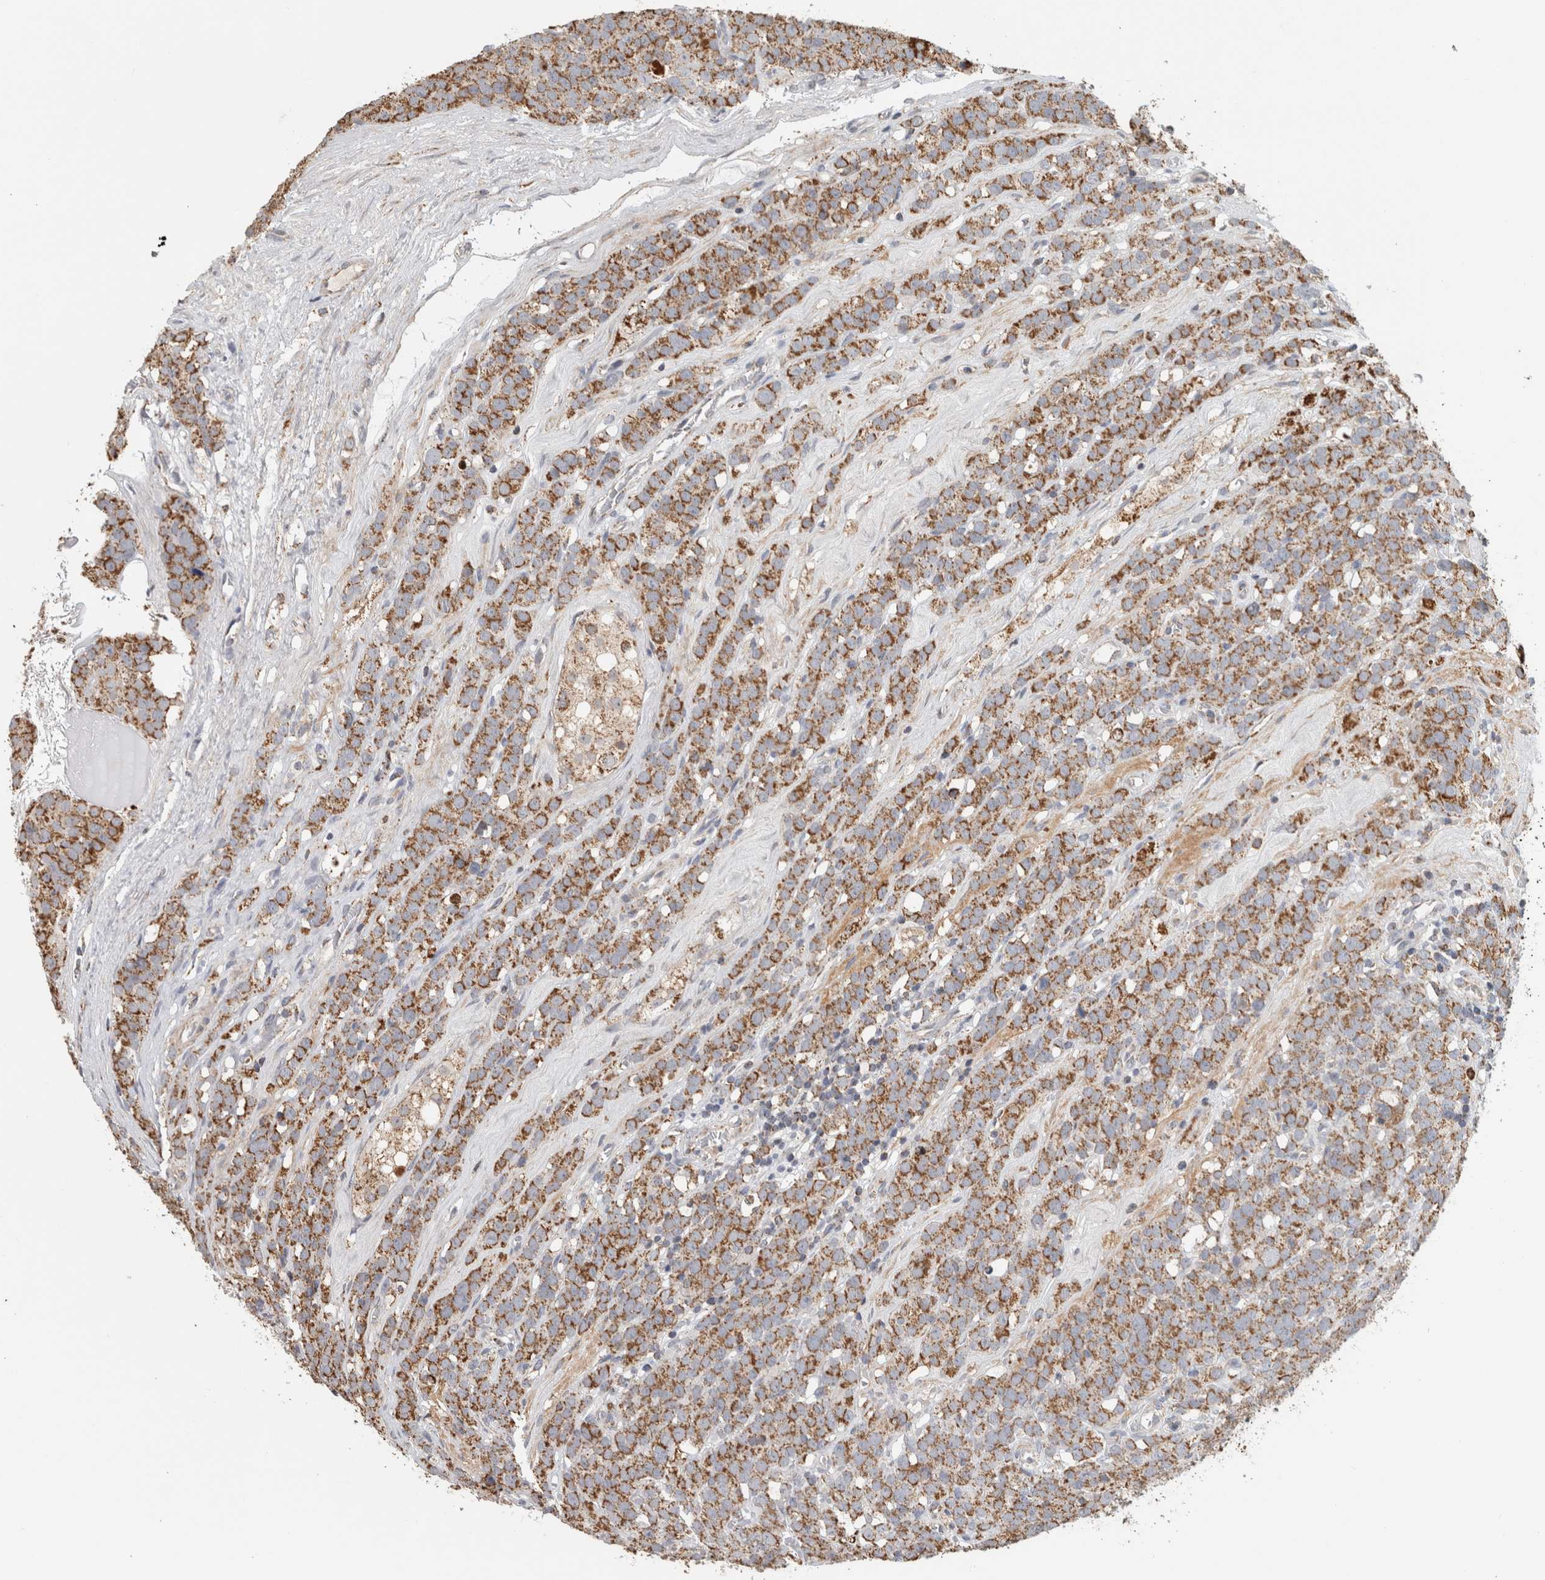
{"staining": {"intensity": "moderate", "quantity": ">75%", "location": "cytoplasmic/membranous"}, "tissue": "testis cancer", "cell_type": "Tumor cells", "image_type": "cancer", "snomed": [{"axis": "morphology", "description": "Seminoma, NOS"}, {"axis": "topography", "description": "Testis"}], "caption": "A brown stain shows moderate cytoplasmic/membranous staining of a protein in human testis cancer (seminoma) tumor cells. (brown staining indicates protein expression, while blue staining denotes nuclei).", "gene": "ST8SIA1", "patient": {"sex": "male", "age": 71}}